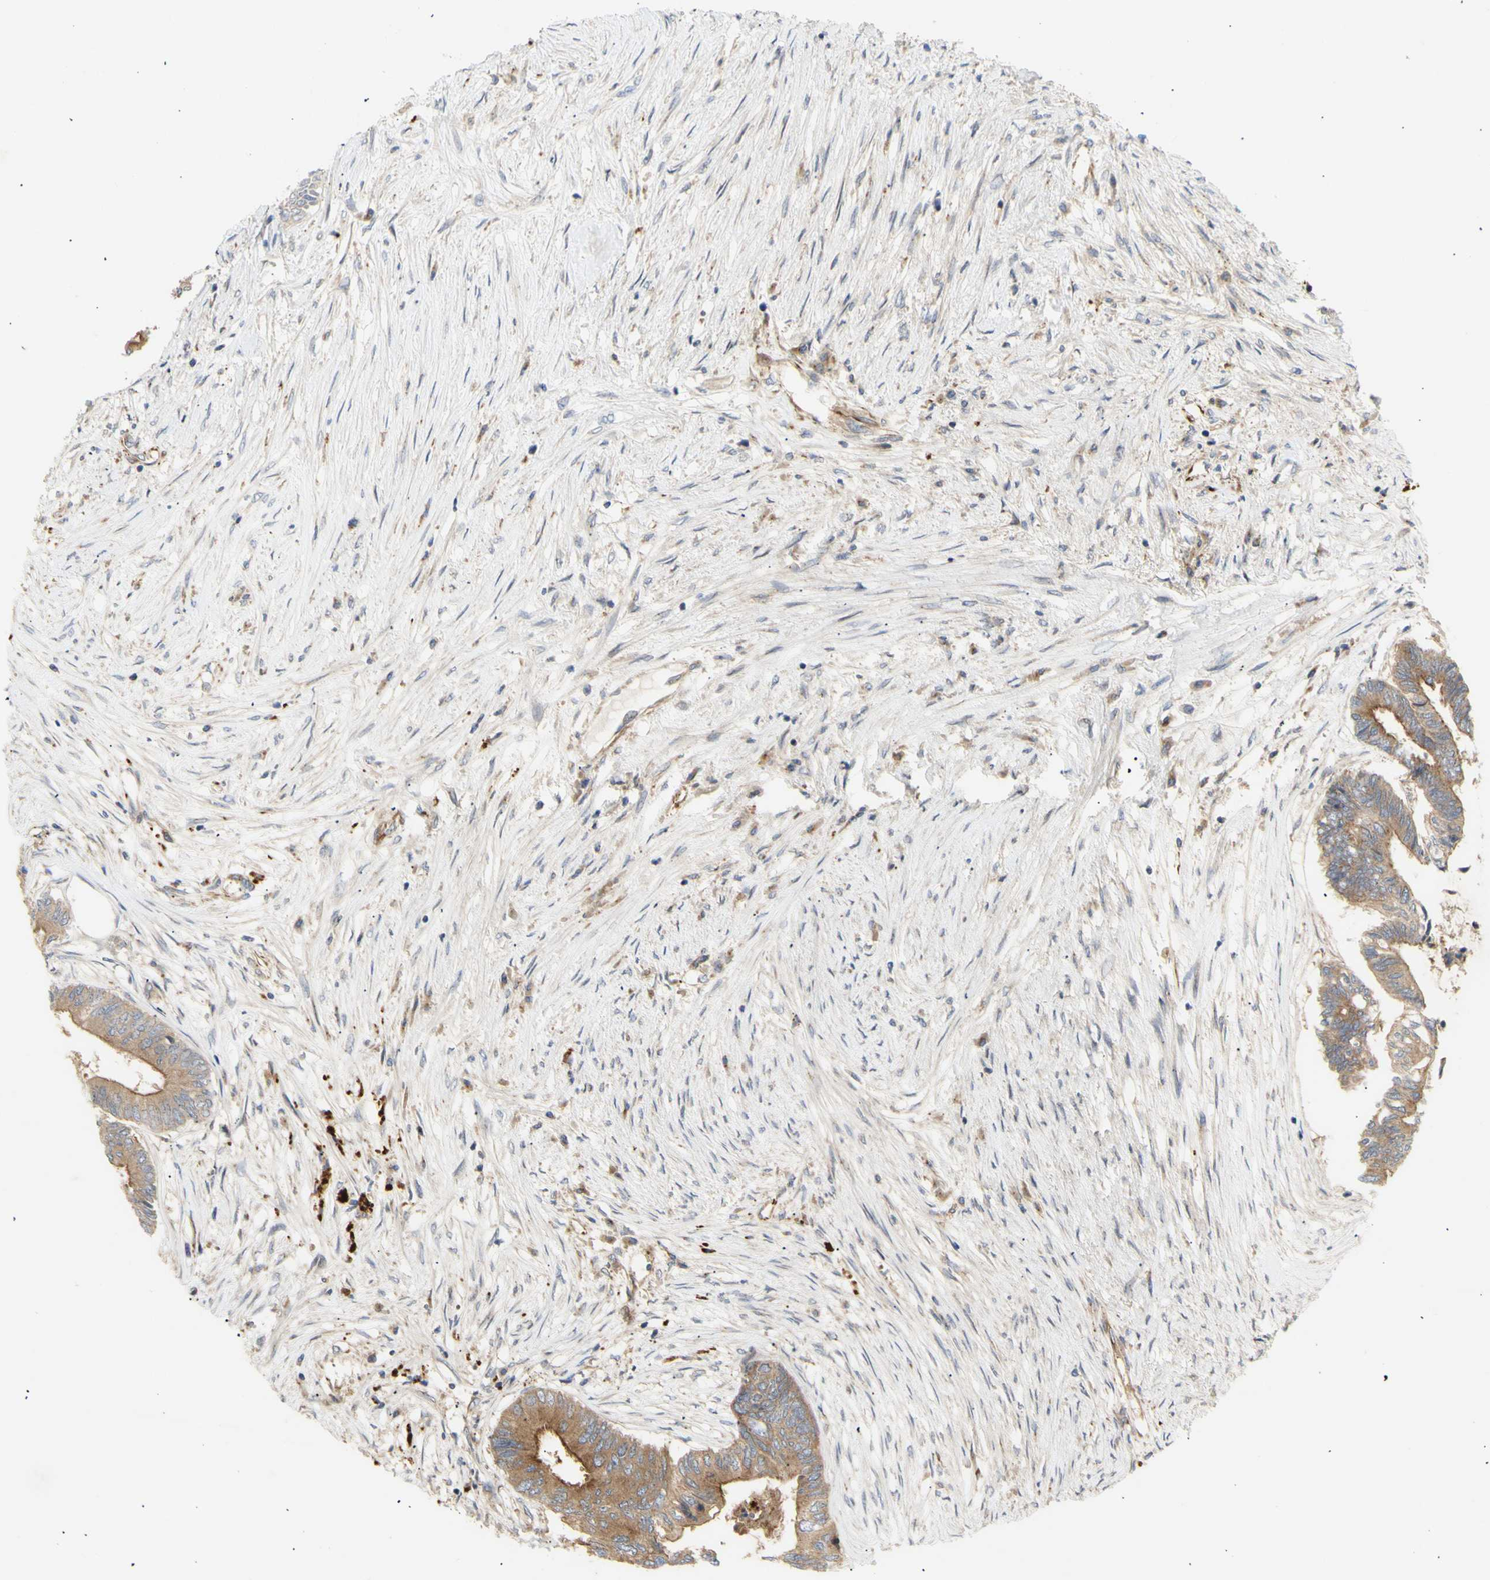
{"staining": {"intensity": "weak", "quantity": ">75%", "location": "cytoplasmic/membranous"}, "tissue": "colorectal cancer", "cell_type": "Tumor cells", "image_type": "cancer", "snomed": [{"axis": "morphology", "description": "Adenocarcinoma, NOS"}, {"axis": "topography", "description": "Rectum"}], "caption": "Colorectal cancer (adenocarcinoma) was stained to show a protein in brown. There is low levels of weak cytoplasmic/membranous positivity in about >75% of tumor cells. The staining was performed using DAB, with brown indicating positive protein expression. Nuclei are stained blue with hematoxylin.", "gene": "TUBG2", "patient": {"sex": "male", "age": 63}}